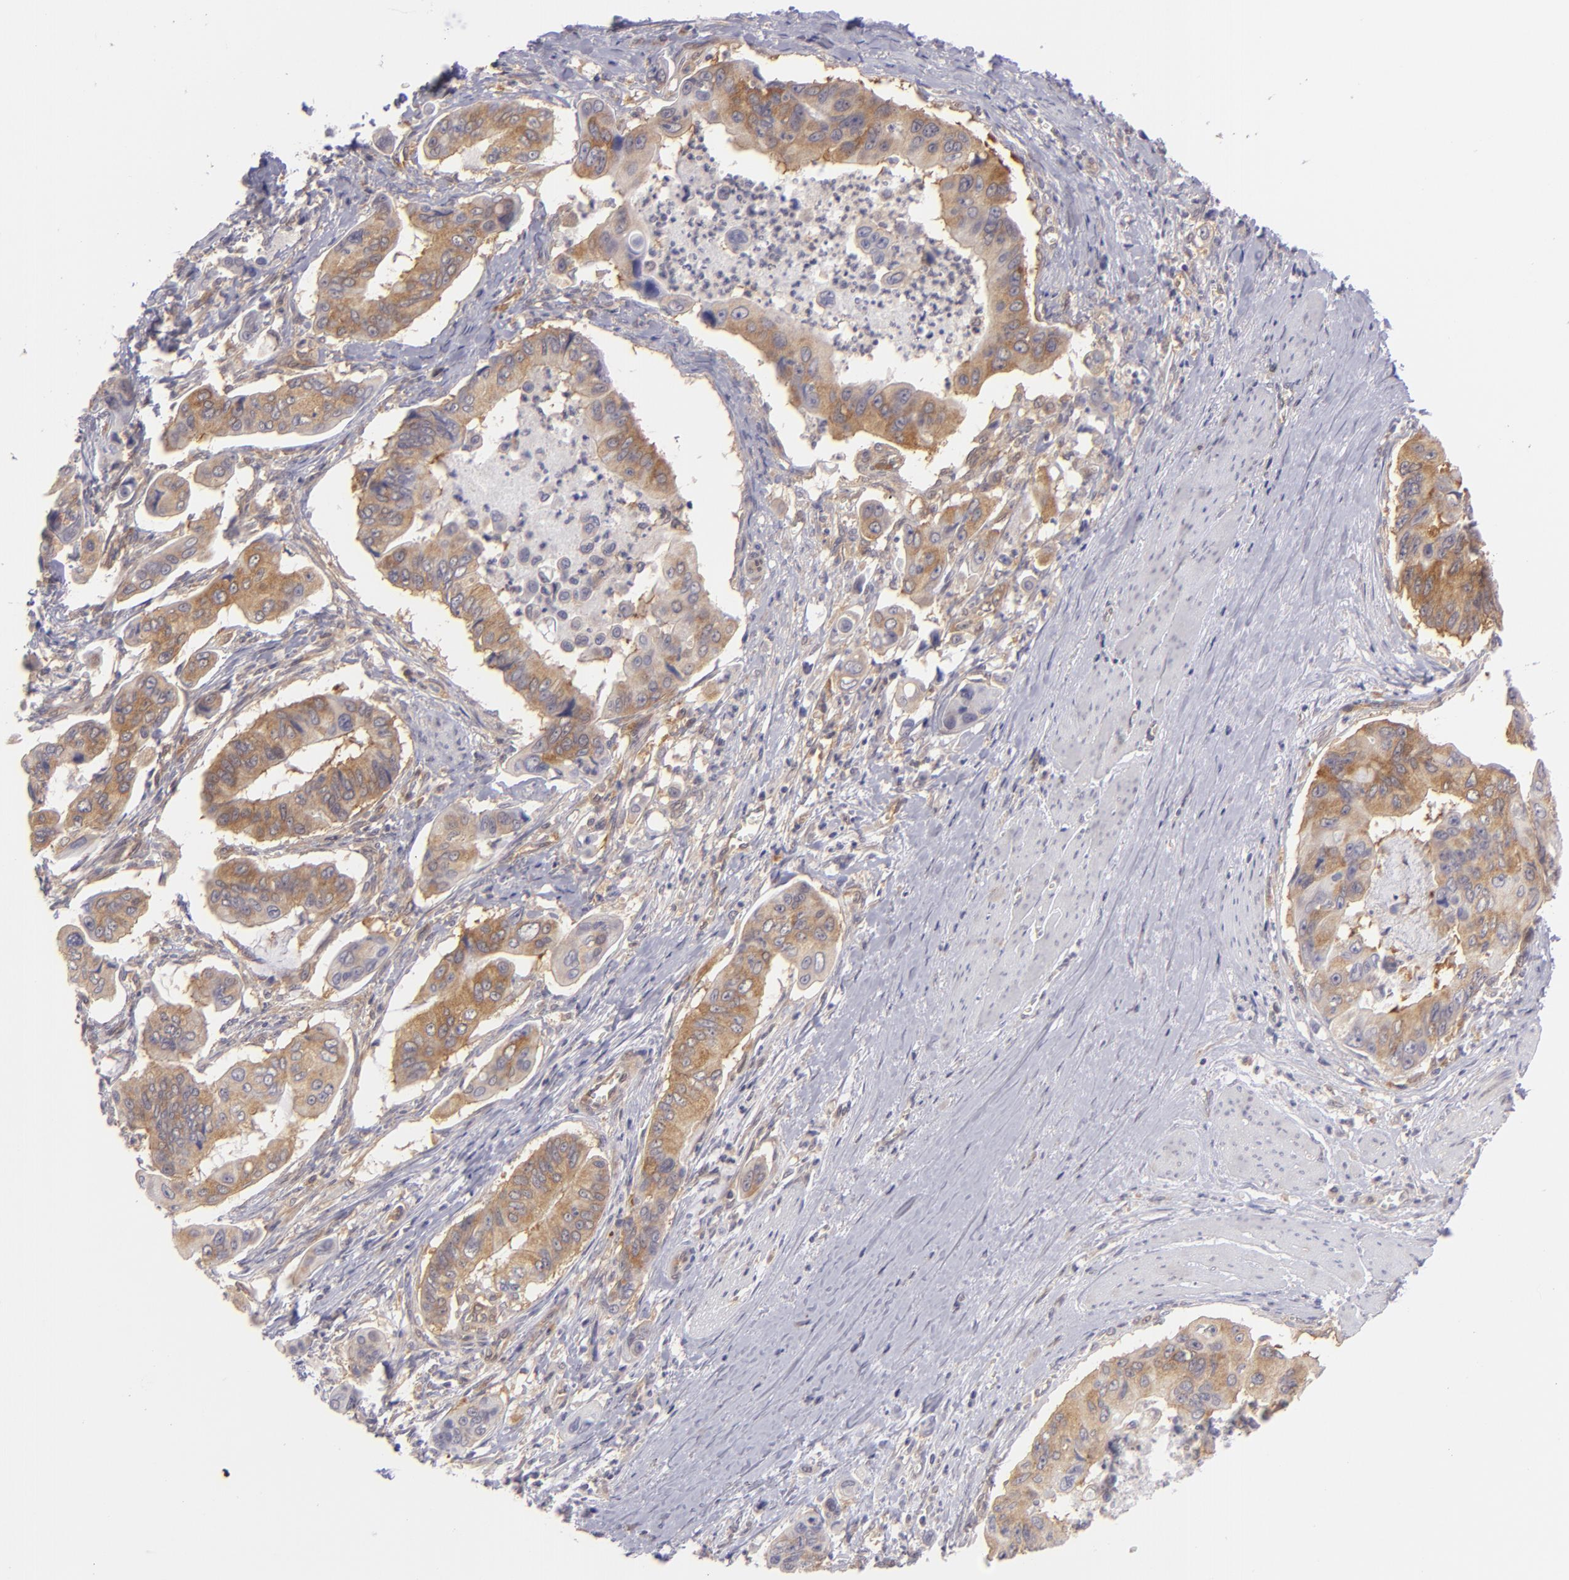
{"staining": {"intensity": "moderate", "quantity": "25%-75%", "location": "cytoplasmic/membranous"}, "tissue": "stomach cancer", "cell_type": "Tumor cells", "image_type": "cancer", "snomed": [{"axis": "morphology", "description": "Adenocarcinoma, NOS"}, {"axis": "topography", "description": "Stomach, upper"}], "caption": "Protein staining by immunohistochemistry exhibits moderate cytoplasmic/membranous expression in about 25%-75% of tumor cells in adenocarcinoma (stomach).", "gene": "PTPN13", "patient": {"sex": "male", "age": 80}}